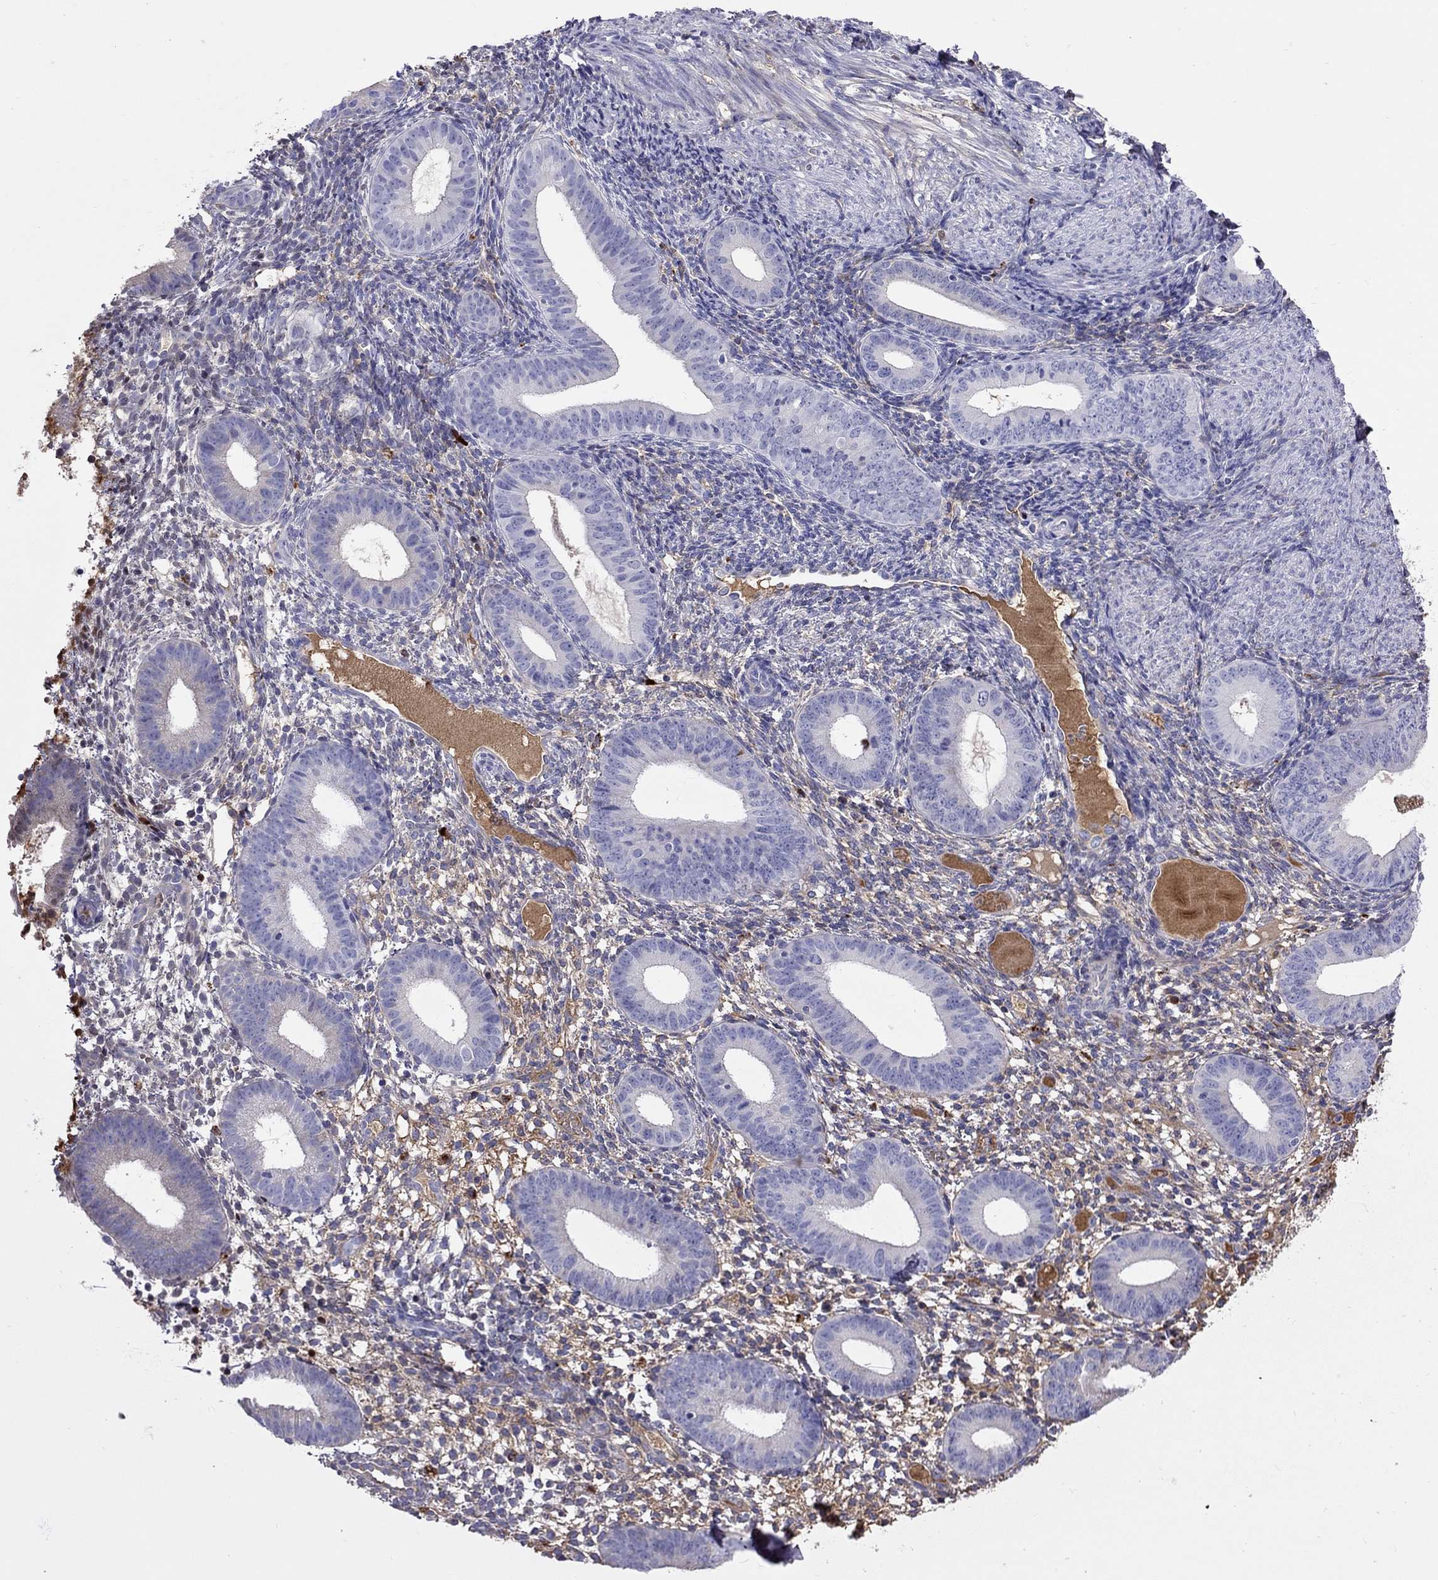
{"staining": {"intensity": "moderate", "quantity": "<25%", "location": "cytoplasmic/membranous"}, "tissue": "endometrium", "cell_type": "Cells in endometrial stroma", "image_type": "normal", "snomed": [{"axis": "morphology", "description": "Normal tissue, NOS"}, {"axis": "topography", "description": "Endometrium"}], "caption": "High-power microscopy captured an immunohistochemistry (IHC) histopathology image of normal endometrium, revealing moderate cytoplasmic/membranous staining in about <25% of cells in endometrial stroma. Immunohistochemistry stains the protein in brown and the nuclei are stained blue.", "gene": "SERPINA3", "patient": {"sex": "female", "age": 39}}